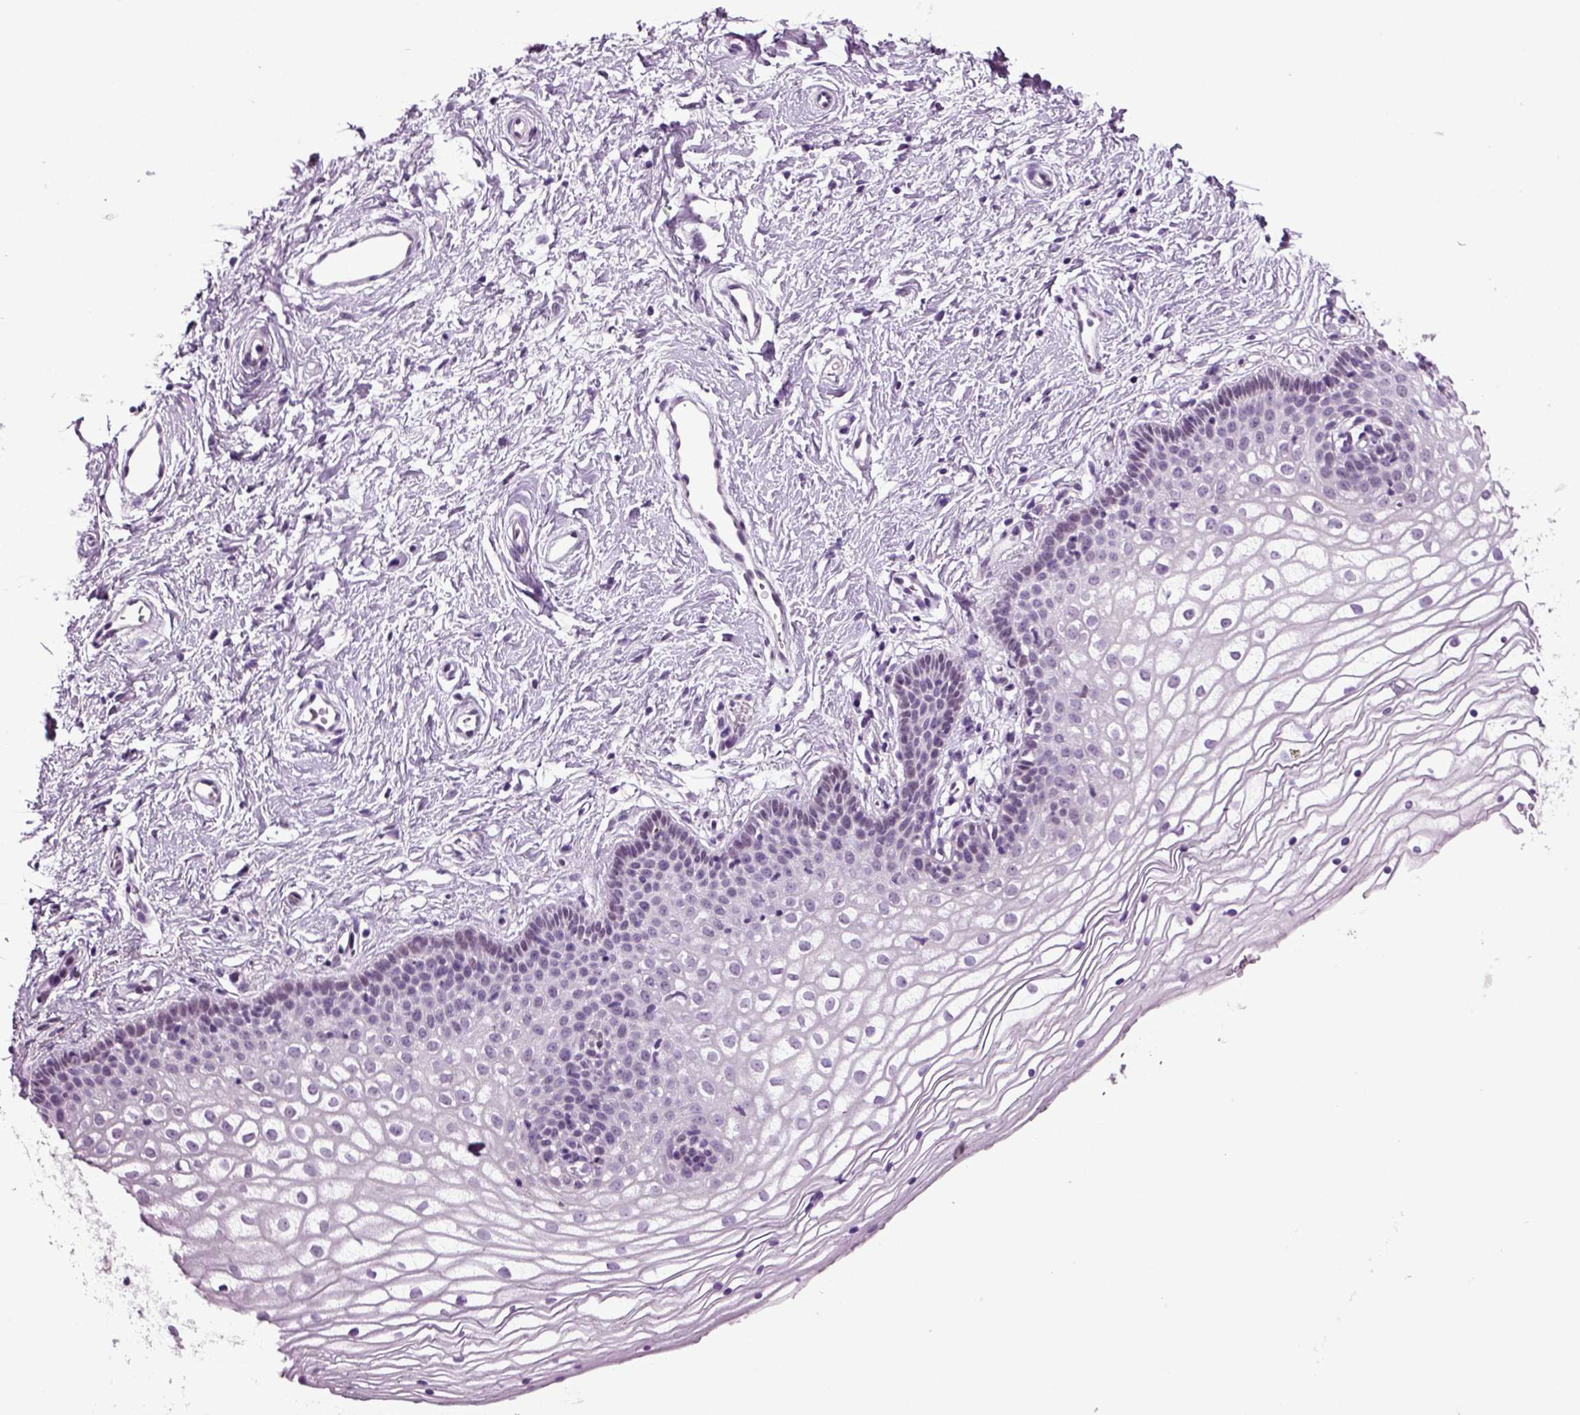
{"staining": {"intensity": "negative", "quantity": "none", "location": "none"}, "tissue": "vagina", "cell_type": "Squamous epithelial cells", "image_type": "normal", "snomed": [{"axis": "morphology", "description": "Normal tissue, NOS"}, {"axis": "topography", "description": "Vagina"}], "caption": "A high-resolution histopathology image shows immunohistochemistry (IHC) staining of benign vagina, which reveals no significant positivity in squamous epithelial cells.", "gene": "RFX3", "patient": {"sex": "female", "age": 36}}